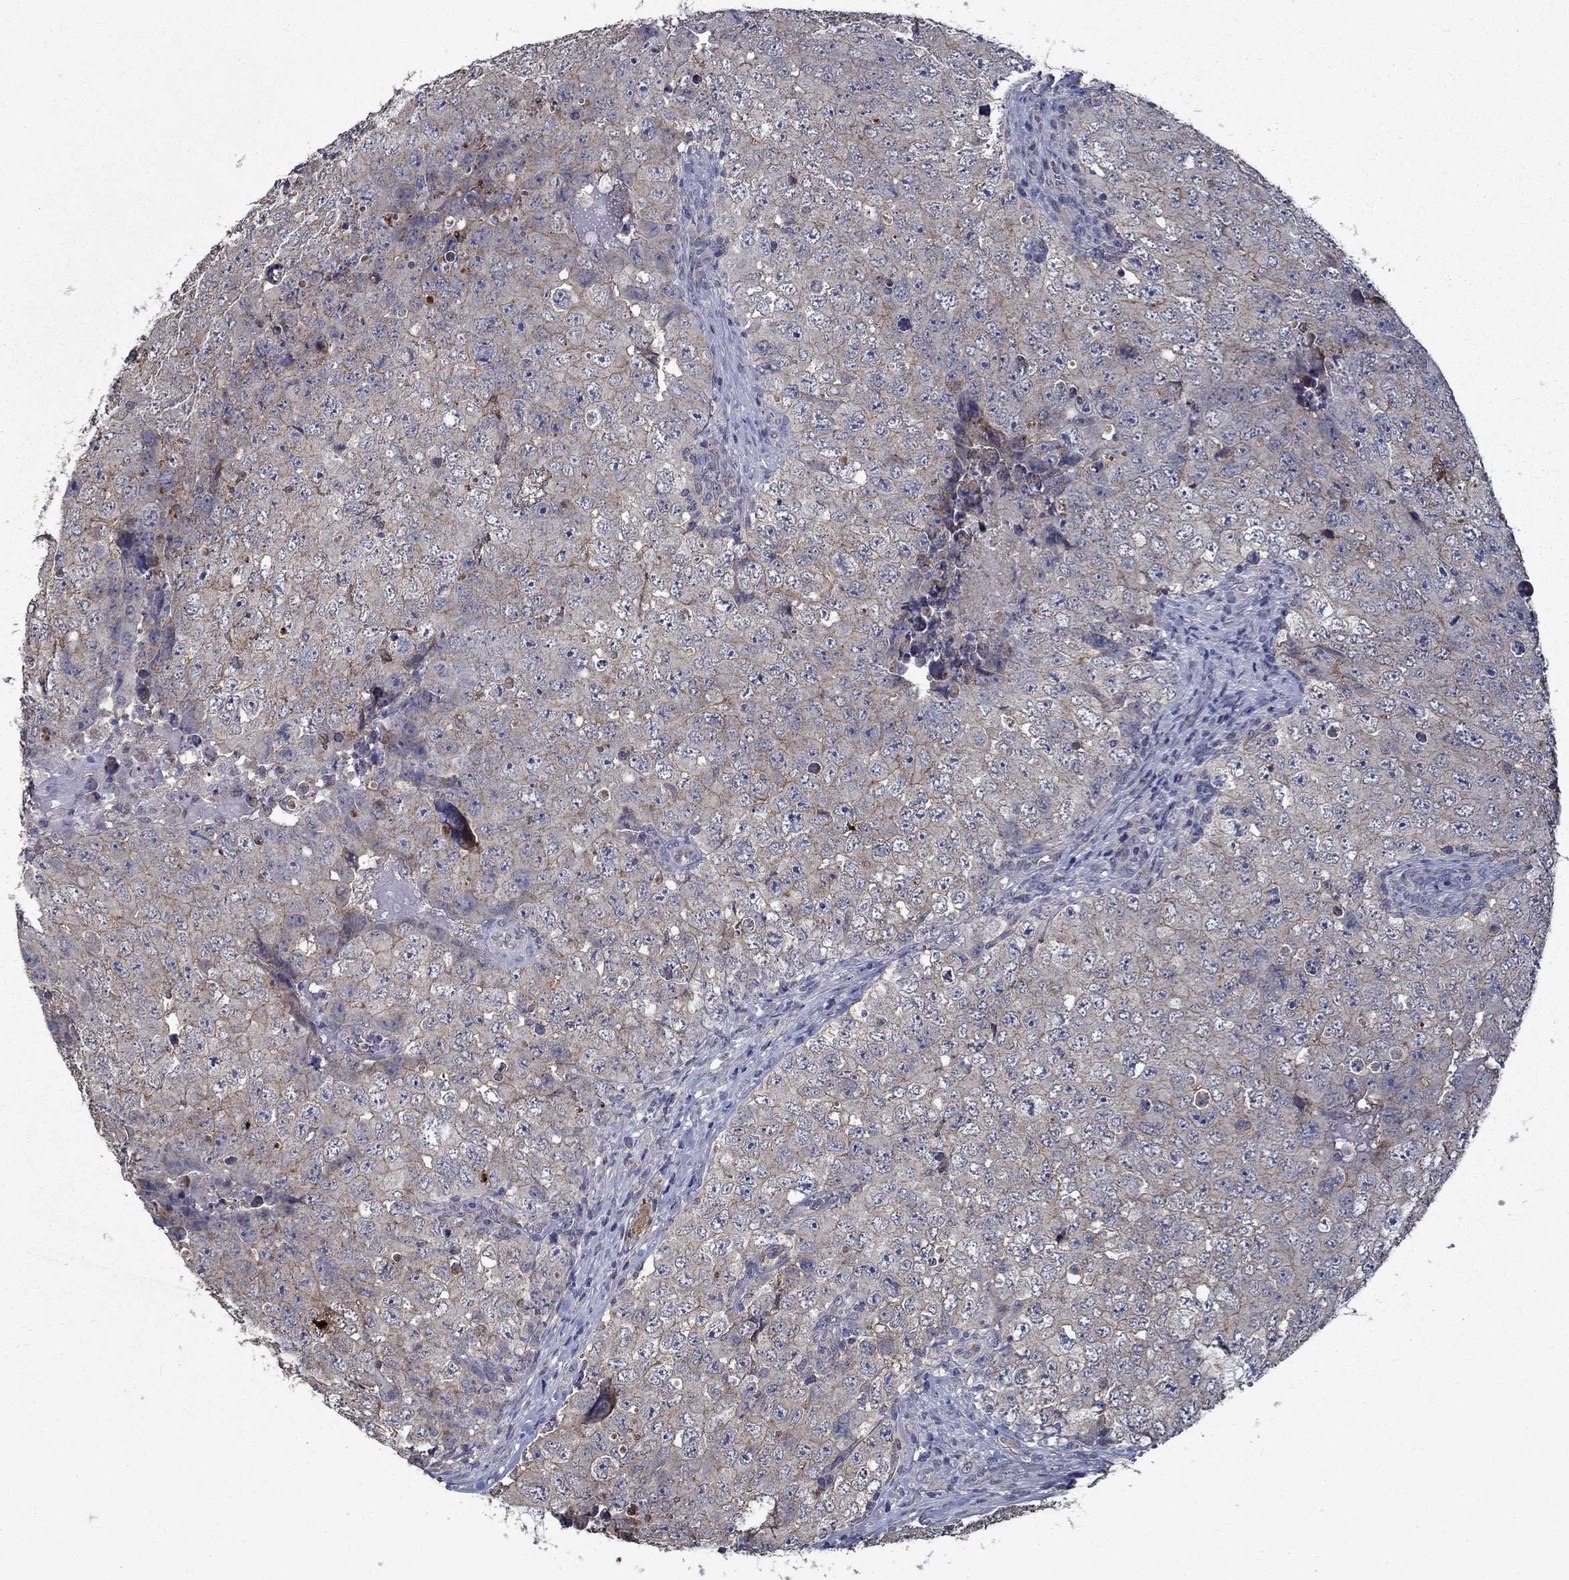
{"staining": {"intensity": "weak", "quantity": "25%-75%", "location": "cytoplasmic/membranous"}, "tissue": "testis cancer", "cell_type": "Tumor cells", "image_type": "cancer", "snomed": [{"axis": "morphology", "description": "Seminoma, NOS"}, {"axis": "topography", "description": "Testis"}], "caption": "The micrograph shows a brown stain indicating the presence of a protein in the cytoplasmic/membranous of tumor cells in testis cancer.", "gene": "SLC44A1", "patient": {"sex": "male", "age": 34}}